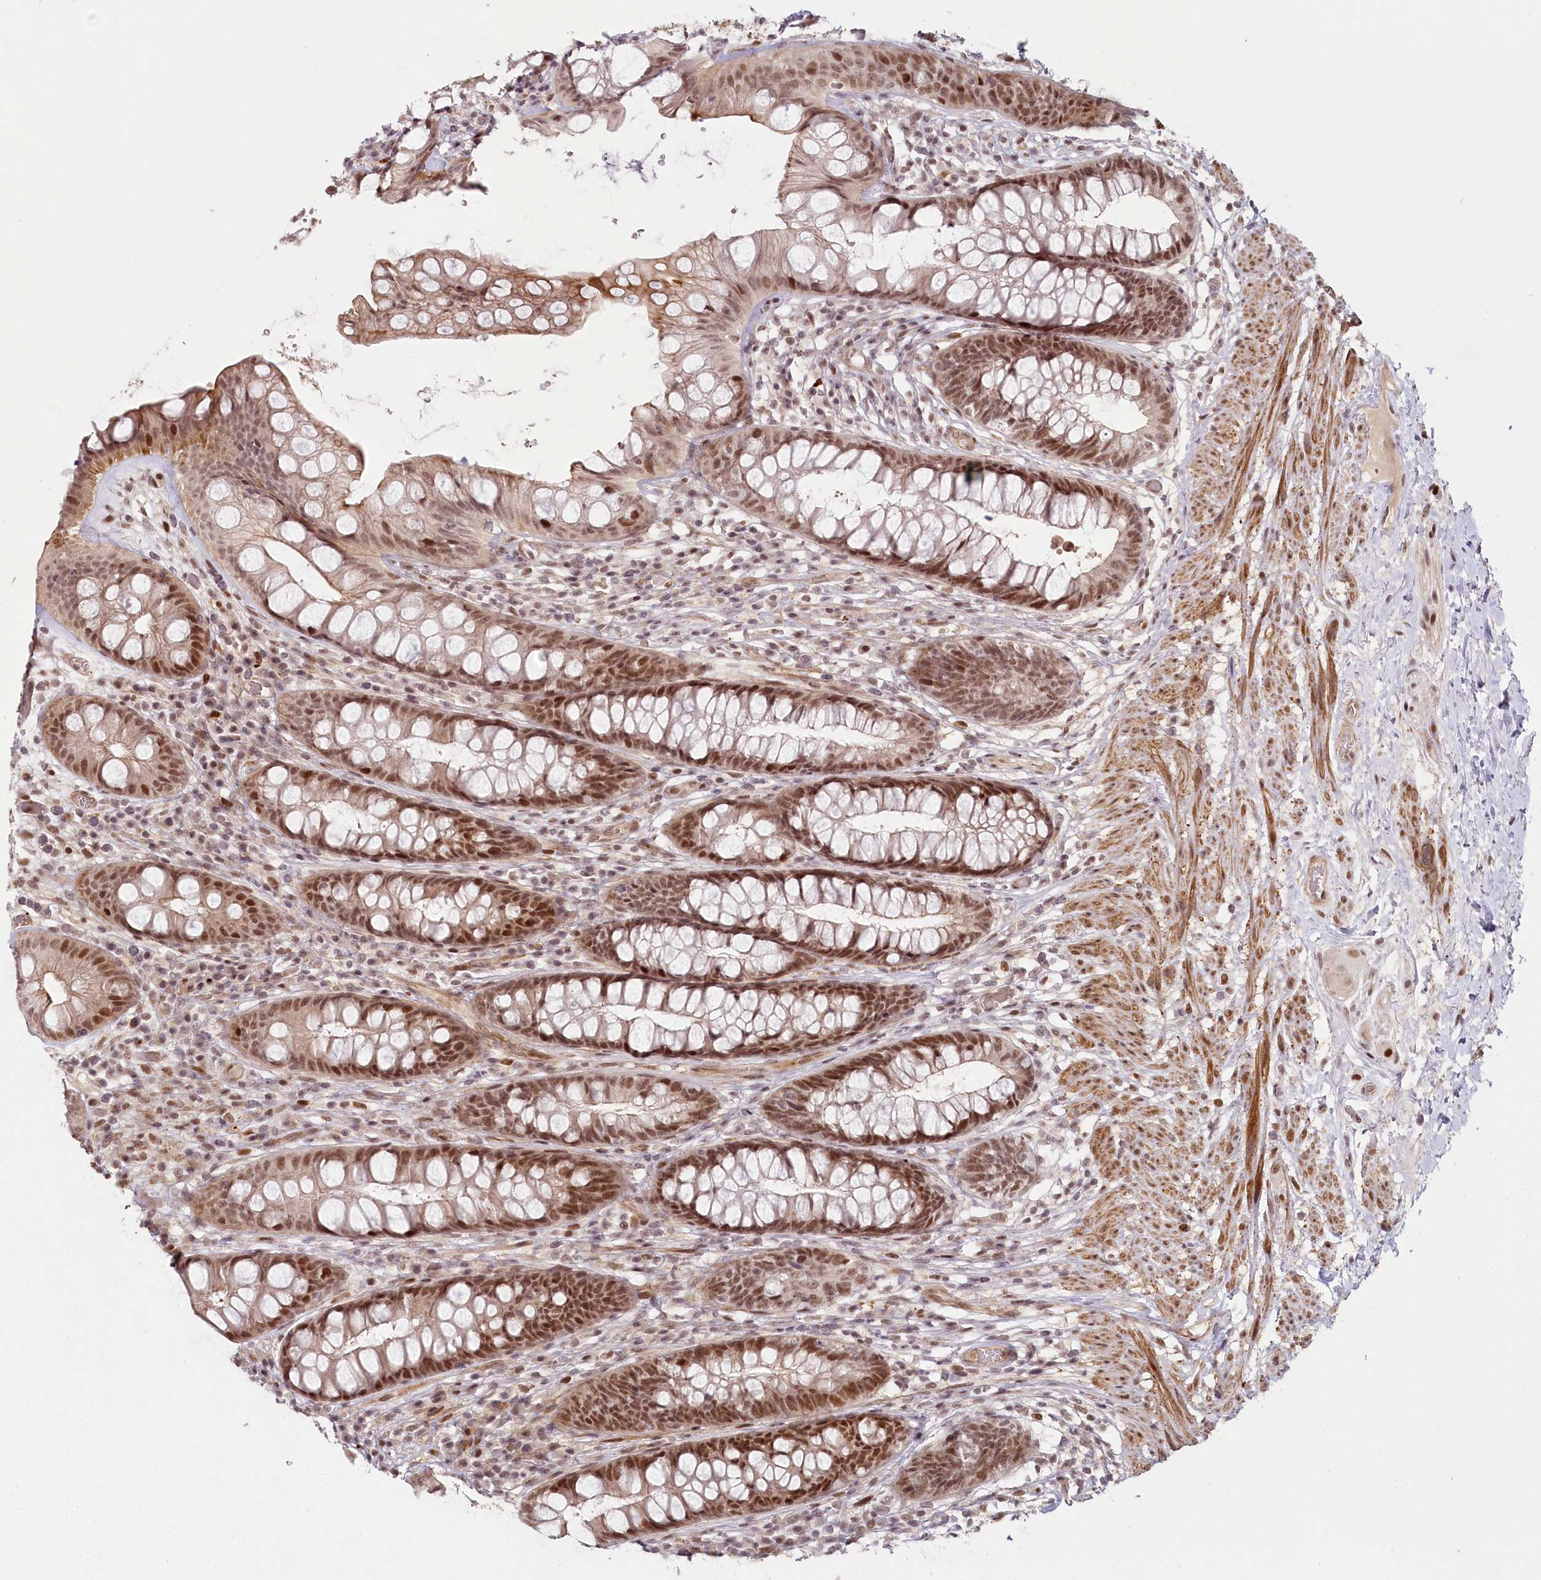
{"staining": {"intensity": "moderate", "quantity": ">75%", "location": "cytoplasmic/membranous,nuclear"}, "tissue": "rectum", "cell_type": "Glandular cells", "image_type": "normal", "snomed": [{"axis": "morphology", "description": "Normal tissue, NOS"}, {"axis": "topography", "description": "Rectum"}], "caption": "The histopathology image shows staining of benign rectum, revealing moderate cytoplasmic/membranous,nuclear protein expression (brown color) within glandular cells. (DAB = brown stain, brightfield microscopy at high magnification).", "gene": "FAM204A", "patient": {"sex": "male", "age": 74}}